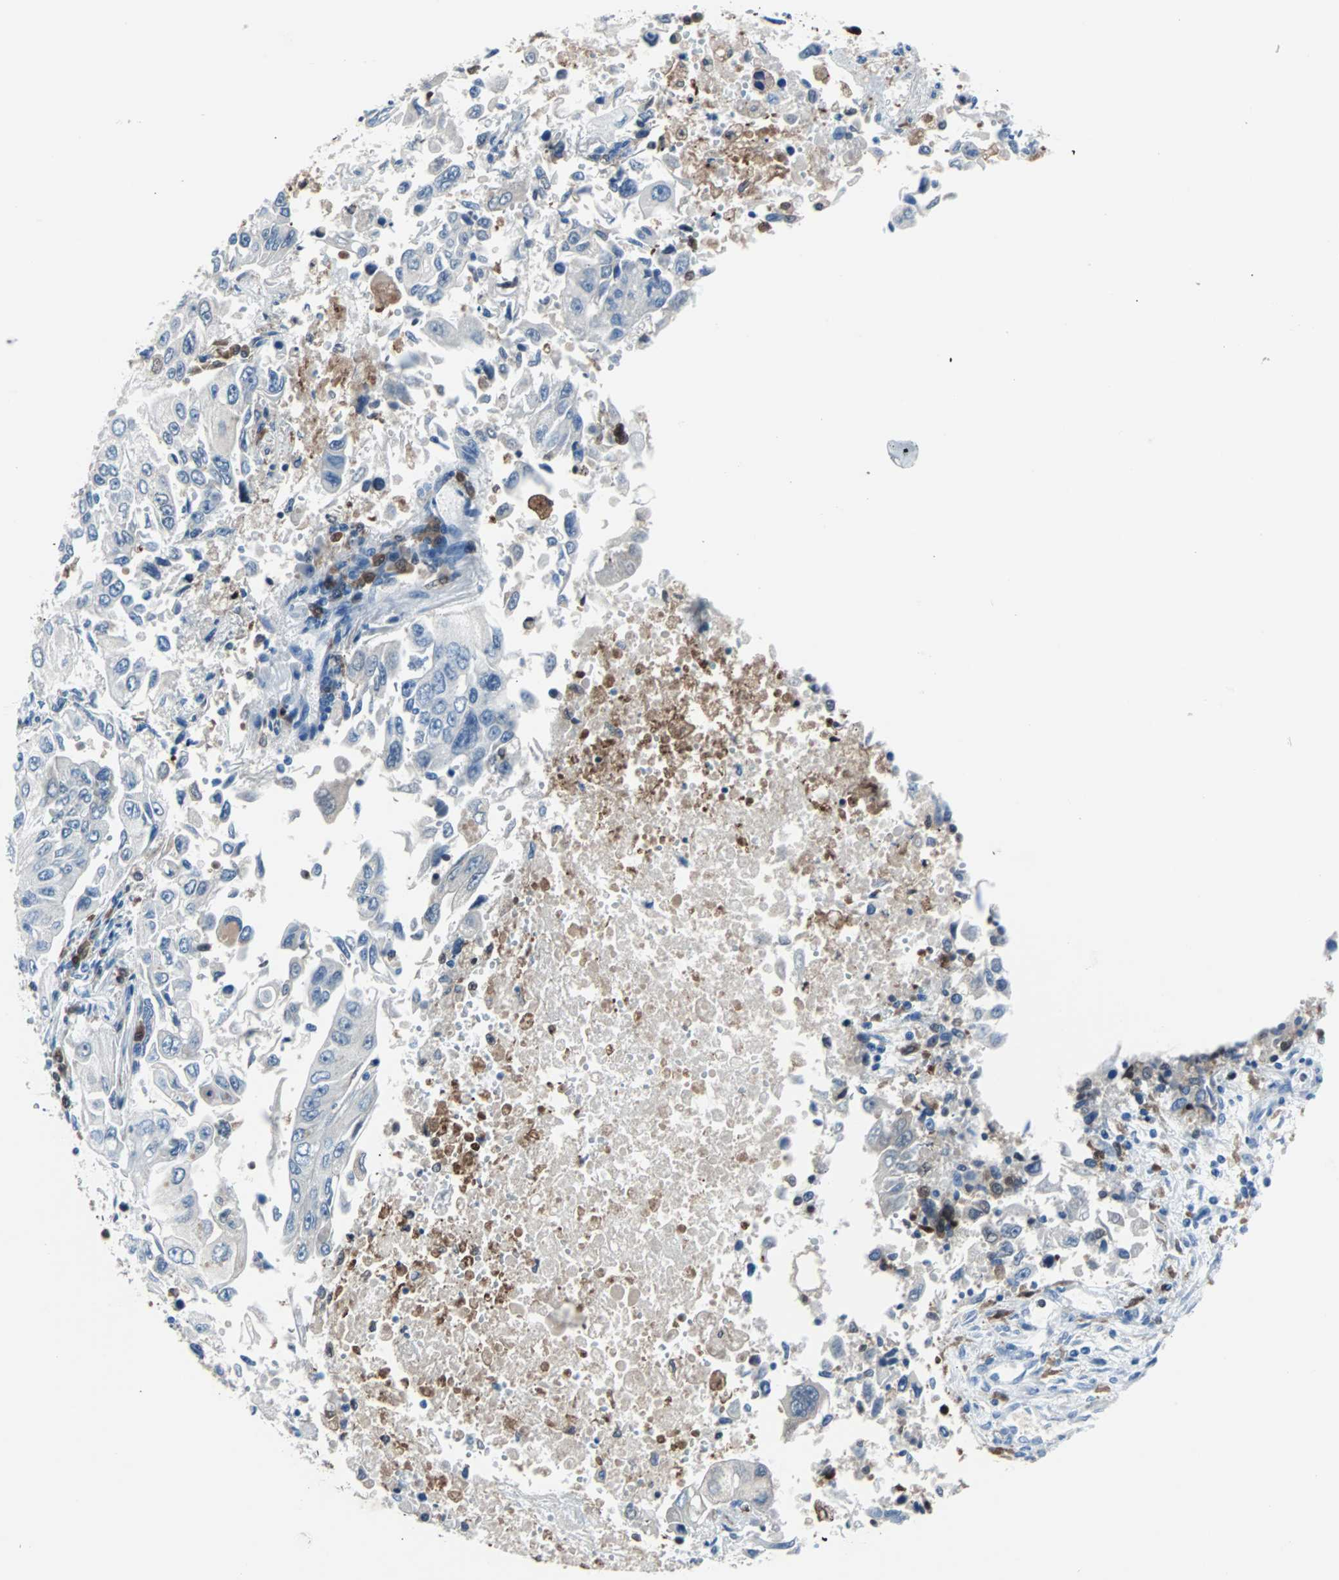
{"staining": {"intensity": "negative", "quantity": "none", "location": "none"}, "tissue": "lung cancer", "cell_type": "Tumor cells", "image_type": "cancer", "snomed": [{"axis": "morphology", "description": "Adenocarcinoma, NOS"}, {"axis": "topography", "description": "Lung"}], "caption": "High magnification brightfield microscopy of adenocarcinoma (lung) stained with DAB (3,3'-diaminobenzidine) (brown) and counterstained with hematoxylin (blue): tumor cells show no significant staining.", "gene": "SYK", "patient": {"sex": "male", "age": 84}}